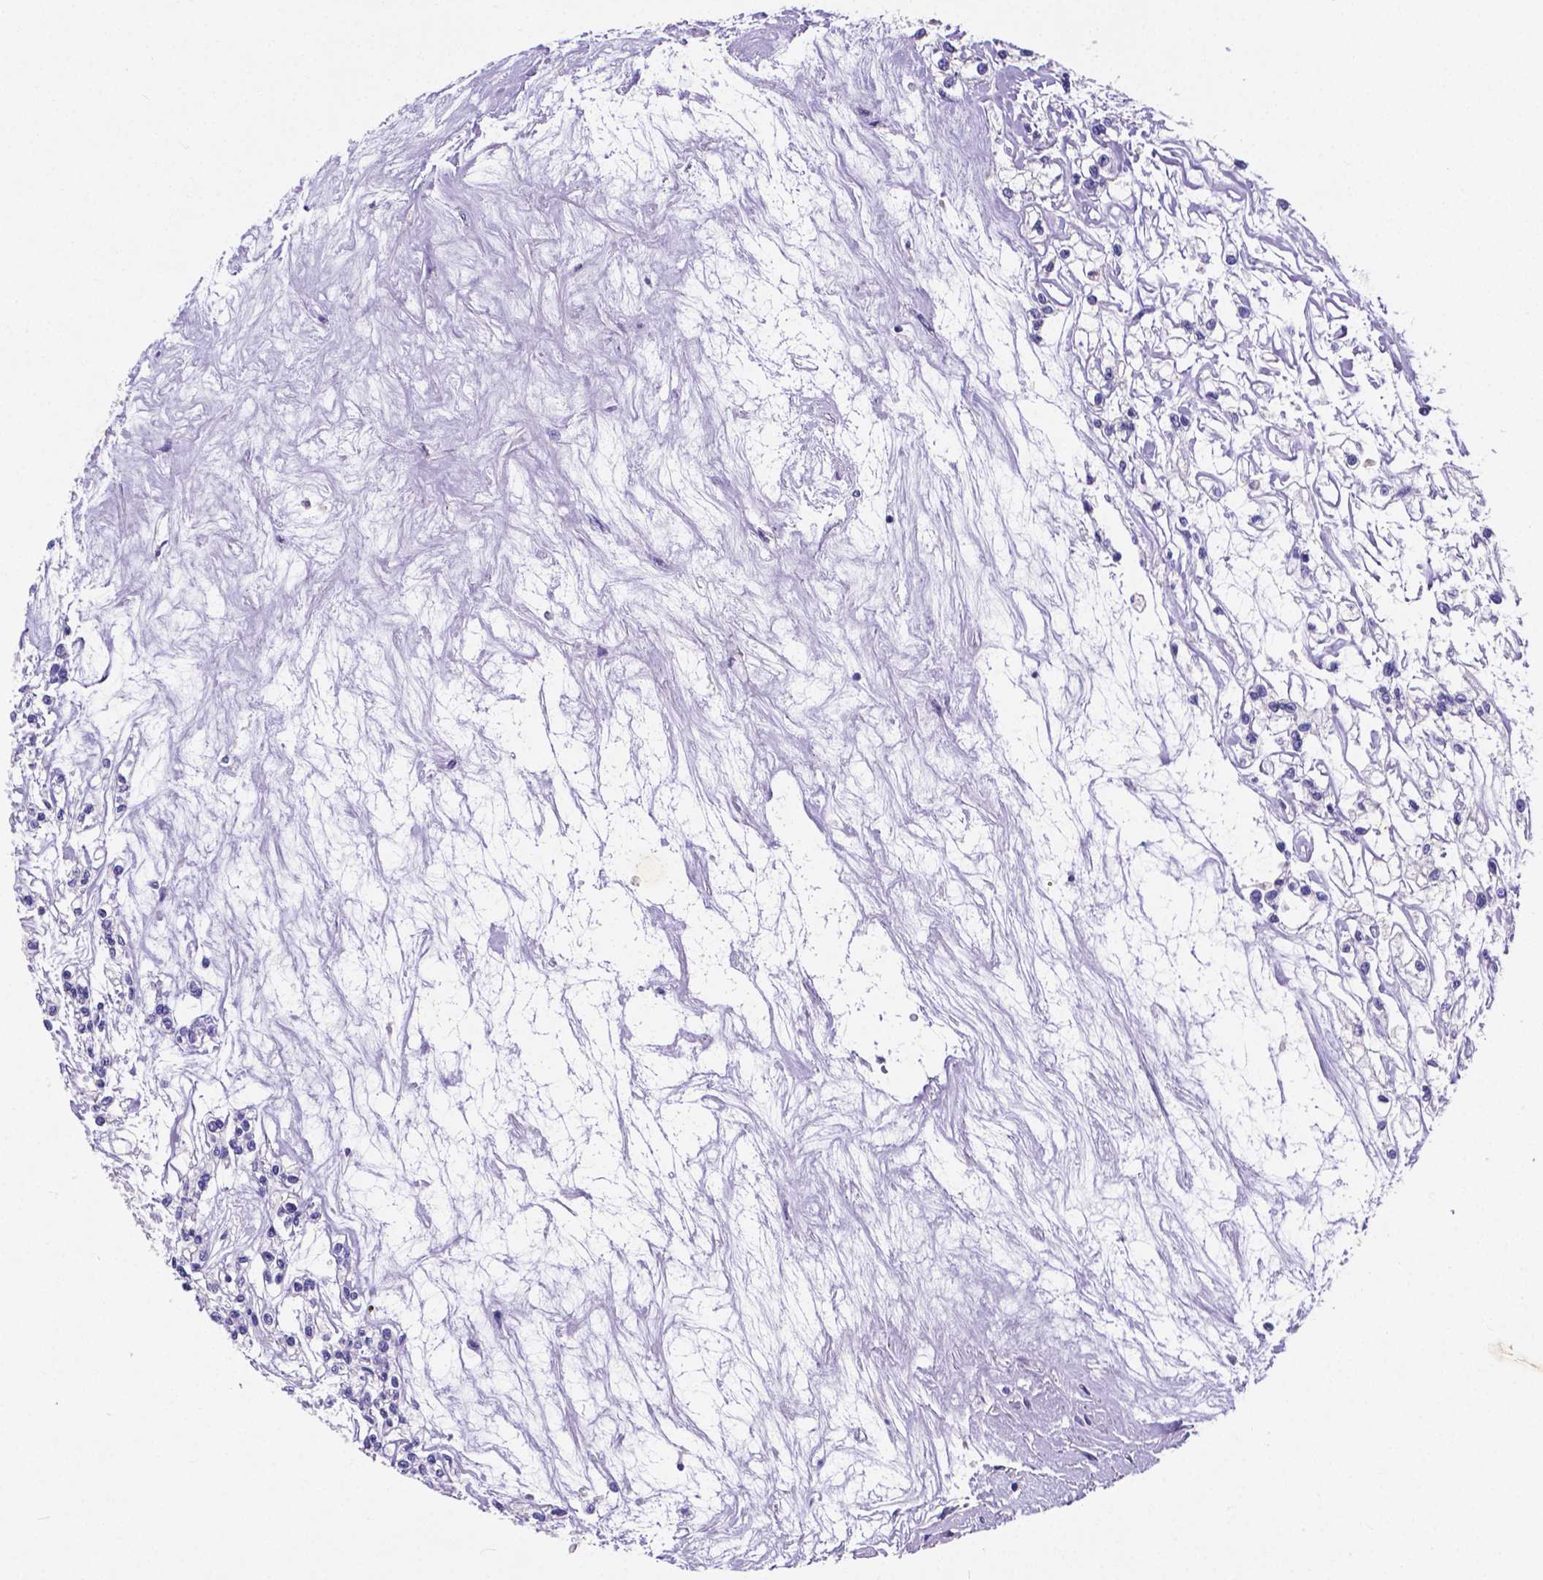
{"staining": {"intensity": "negative", "quantity": "none", "location": "none"}, "tissue": "renal cancer", "cell_type": "Tumor cells", "image_type": "cancer", "snomed": [{"axis": "morphology", "description": "Adenocarcinoma, NOS"}, {"axis": "topography", "description": "Kidney"}], "caption": "Renal cancer stained for a protein using immunohistochemistry shows no expression tumor cells.", "gene": "ATP6V1D", "patient": {"sex": "female", "age": 59}}